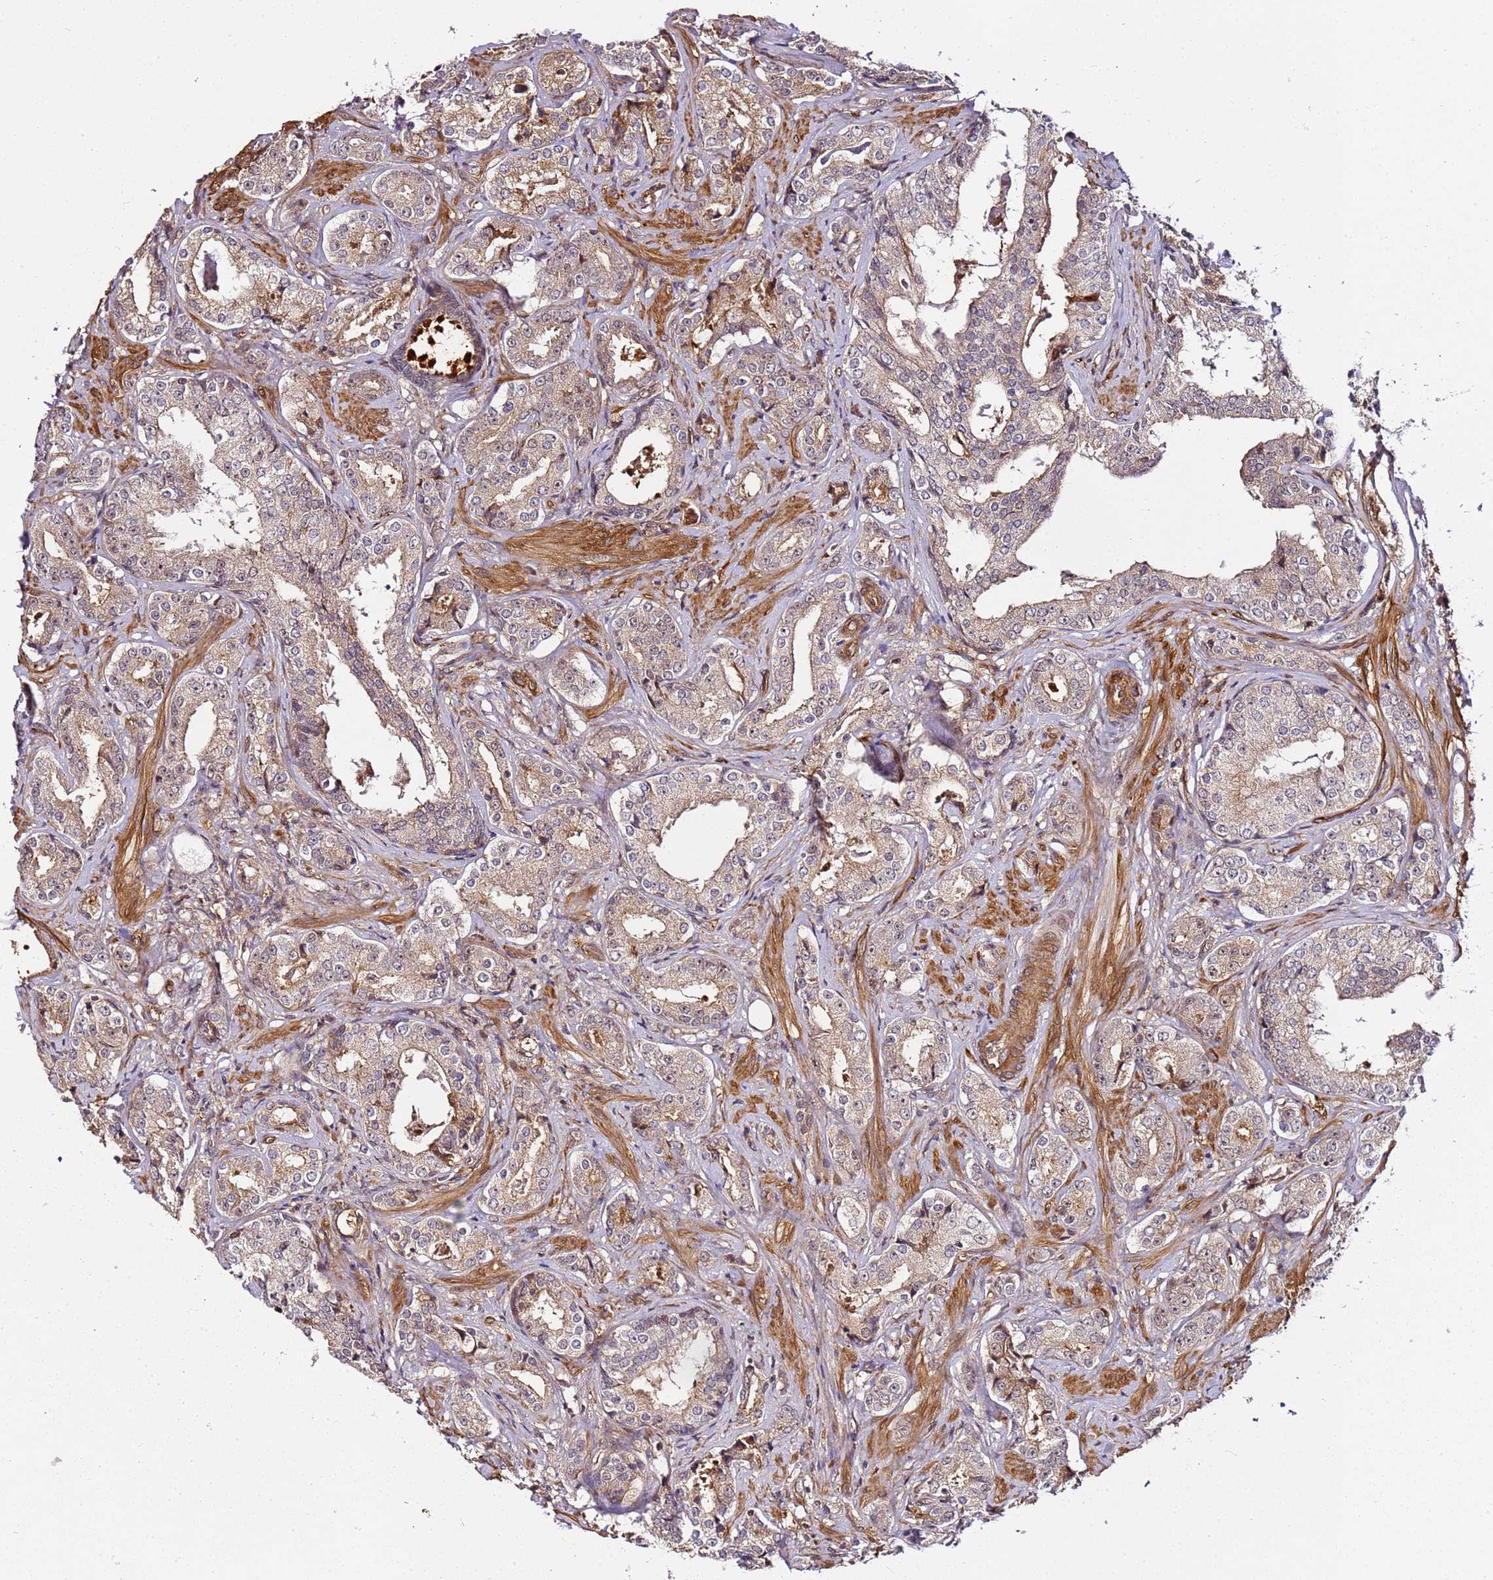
{"staining": {"intensity": "weak", "quantity": ">75%", "location": "cytoplasmic/membranous"}, "tissue": "prostate cancer", "cell_type": "Tumor cells", "image_type": "cancer", "snomed": [{"axis": "morphology", "description": "Adenocarcinoma, High grade"}, {"axis": "topography", "description": "Prostate"}], "caption": "Immunohistochemistry micrograph of high-grade adenocarcinoma (prostate) stained for a protein (brown), which exhibits low levels of weak cytoplasmic/membranous staining in approximately >75% of tumor cells.", "gene": "CCNYL1", "patient": {"sex": "male", "age": 58}}